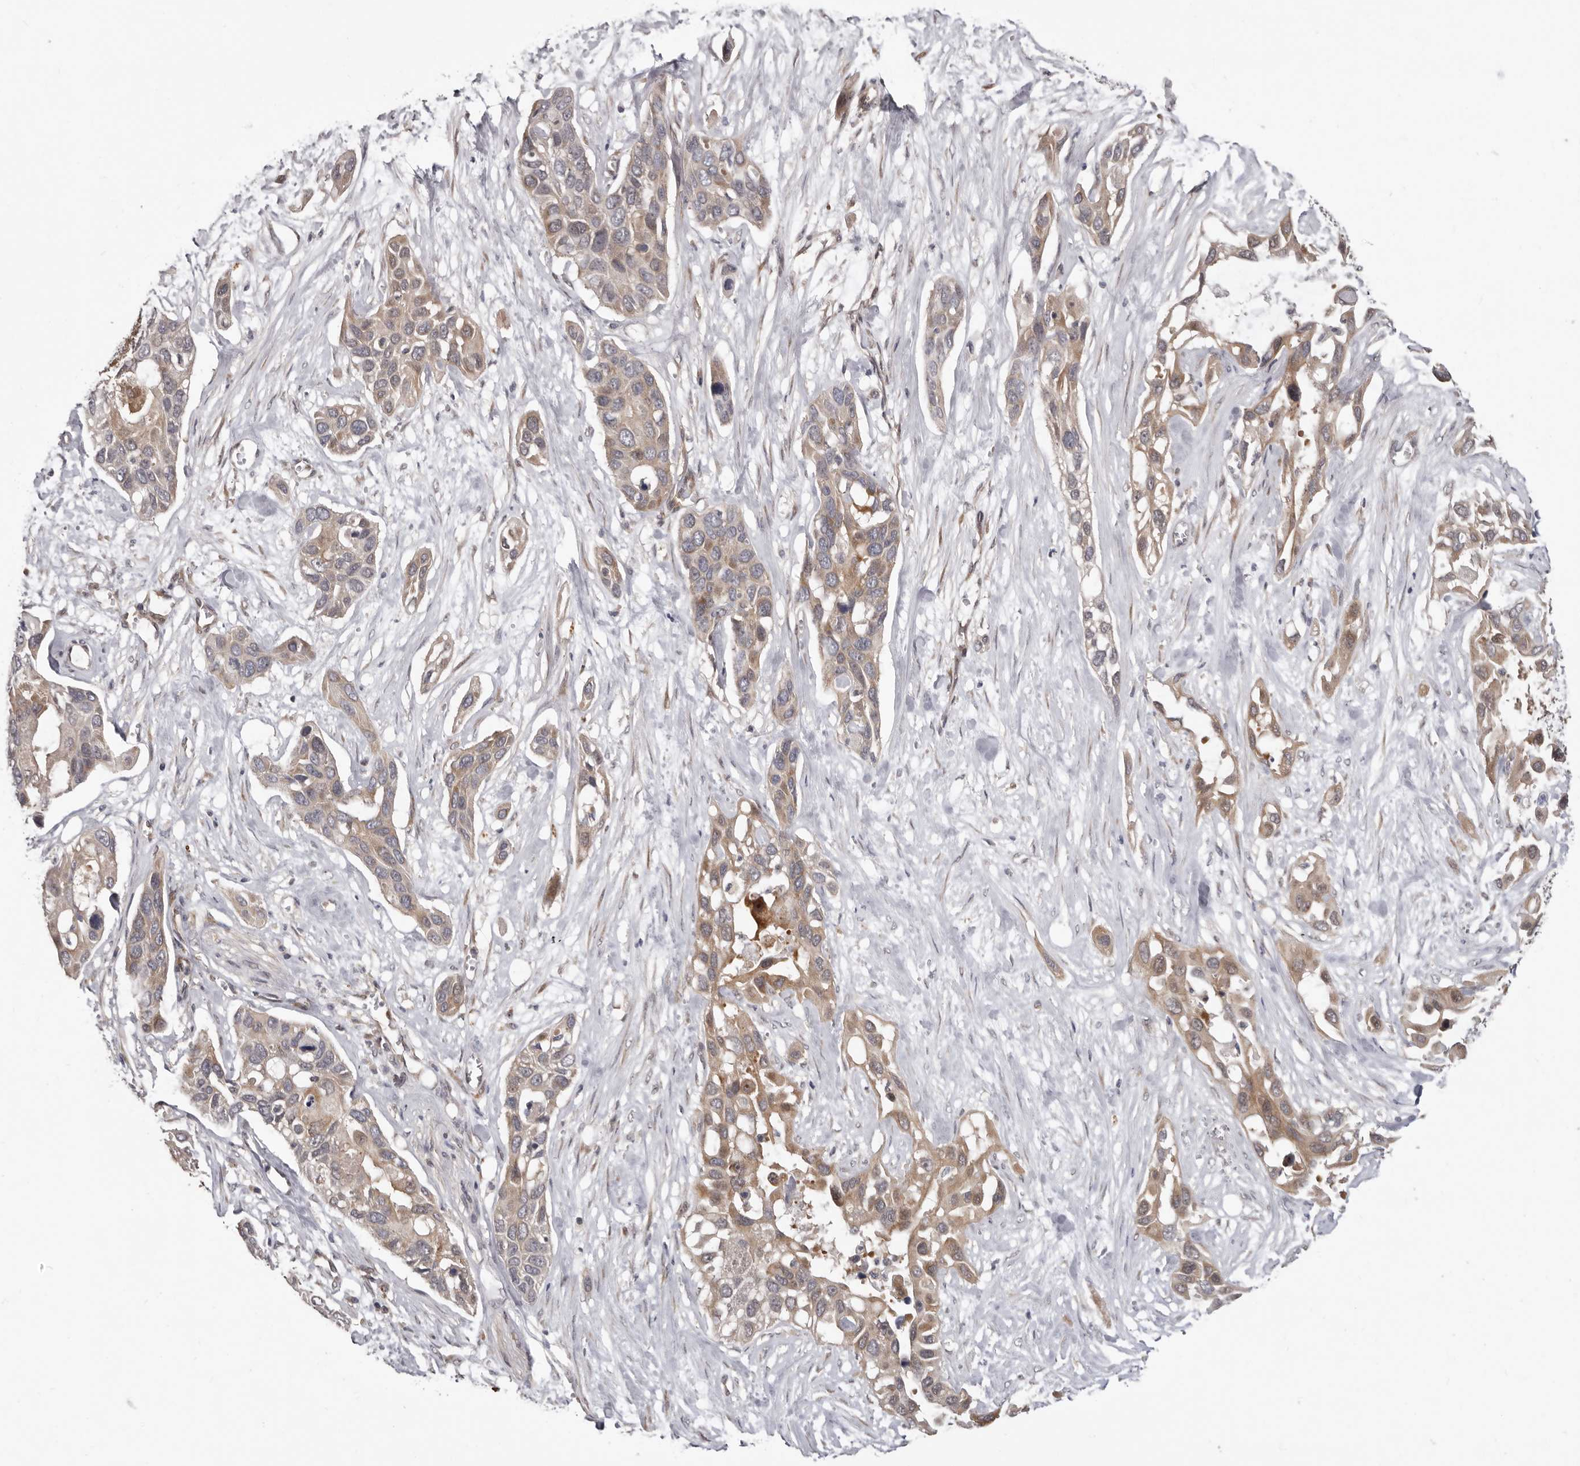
{"staining": {"intensity": "weak", "quantity": "25%-75%", "location": "cytoplasmic/membranous"}, "tissue": "pancreatic cancer", "cell_type": "Tumor cells", "image_type": "cancer", "snomed": [{"axis": "morphology", "description": "Adenocarcinoma, NOS"}, {"axis": "topography", "description": "Pancreas"}], "caption": "Pancreatic cancer stained for a protein (brown) exhibits weak cytoplasmic/membranous positive staining in about 25%-75% of tumor cells.", "gene": "SBDS", "patient": {"sex": "female", "age": 60}}